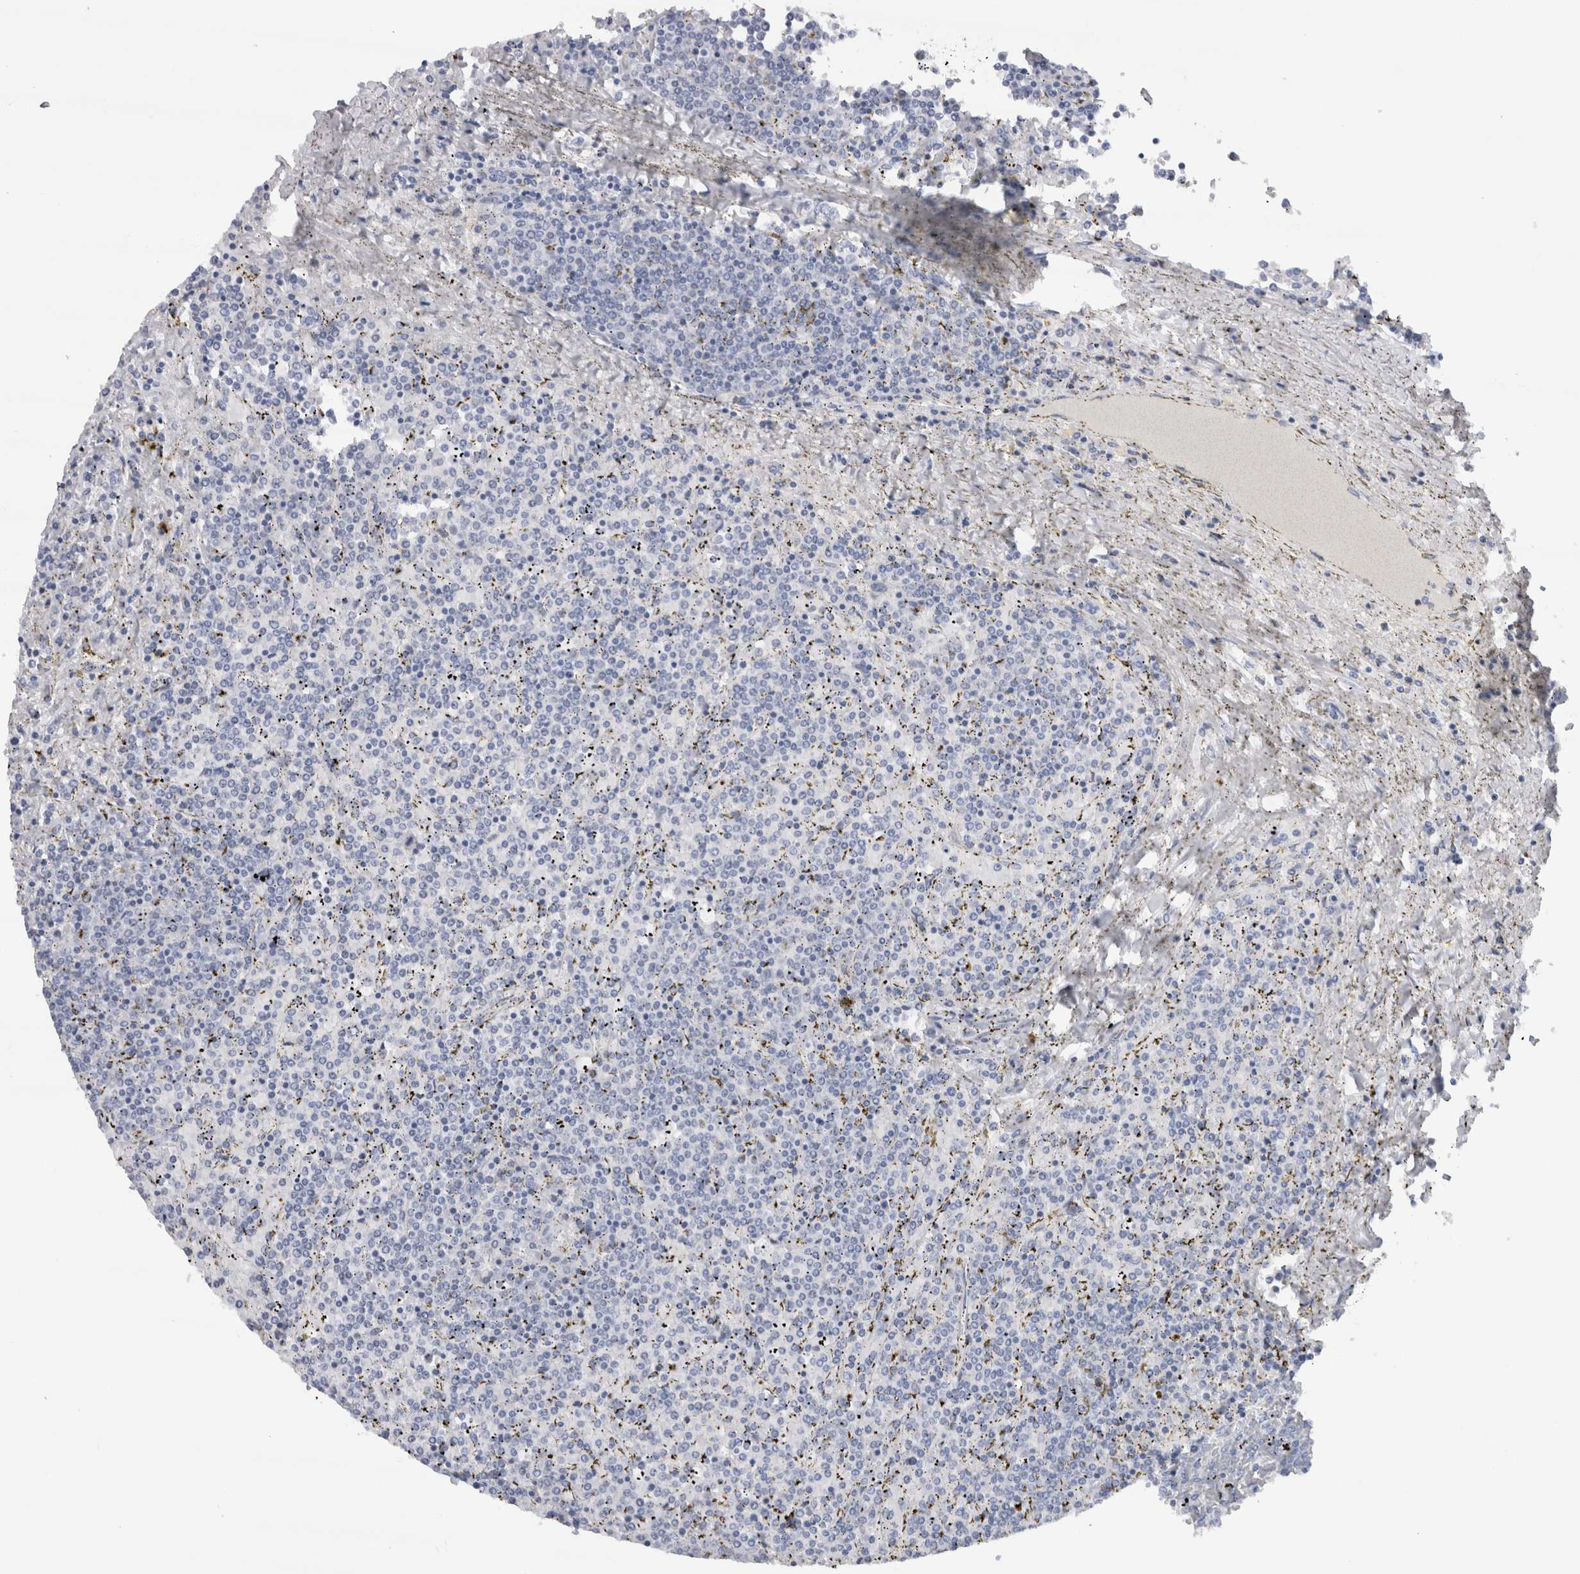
{"staining": {"intensity": "negative", "quantity": "none", "location": "none"}, "tissue": "lymphoma", "cell_type": "Tumor cells", "image_type": "cancer", "snomed": [{"axis": "morphology", "description": "Malignant lymphoma, non-Hodgkin's type, Low grade"}, {"axis": "topography", "description": "Spleen"}], "caption": "This is a image of immunohistochemistry (IHC) staining of low-grade malignant lymphoma, non-Hodgkin's type, which shows no staining in tumor cells.", "gene": "CDH17", "patient": {"sex": "female", "age": 19}}